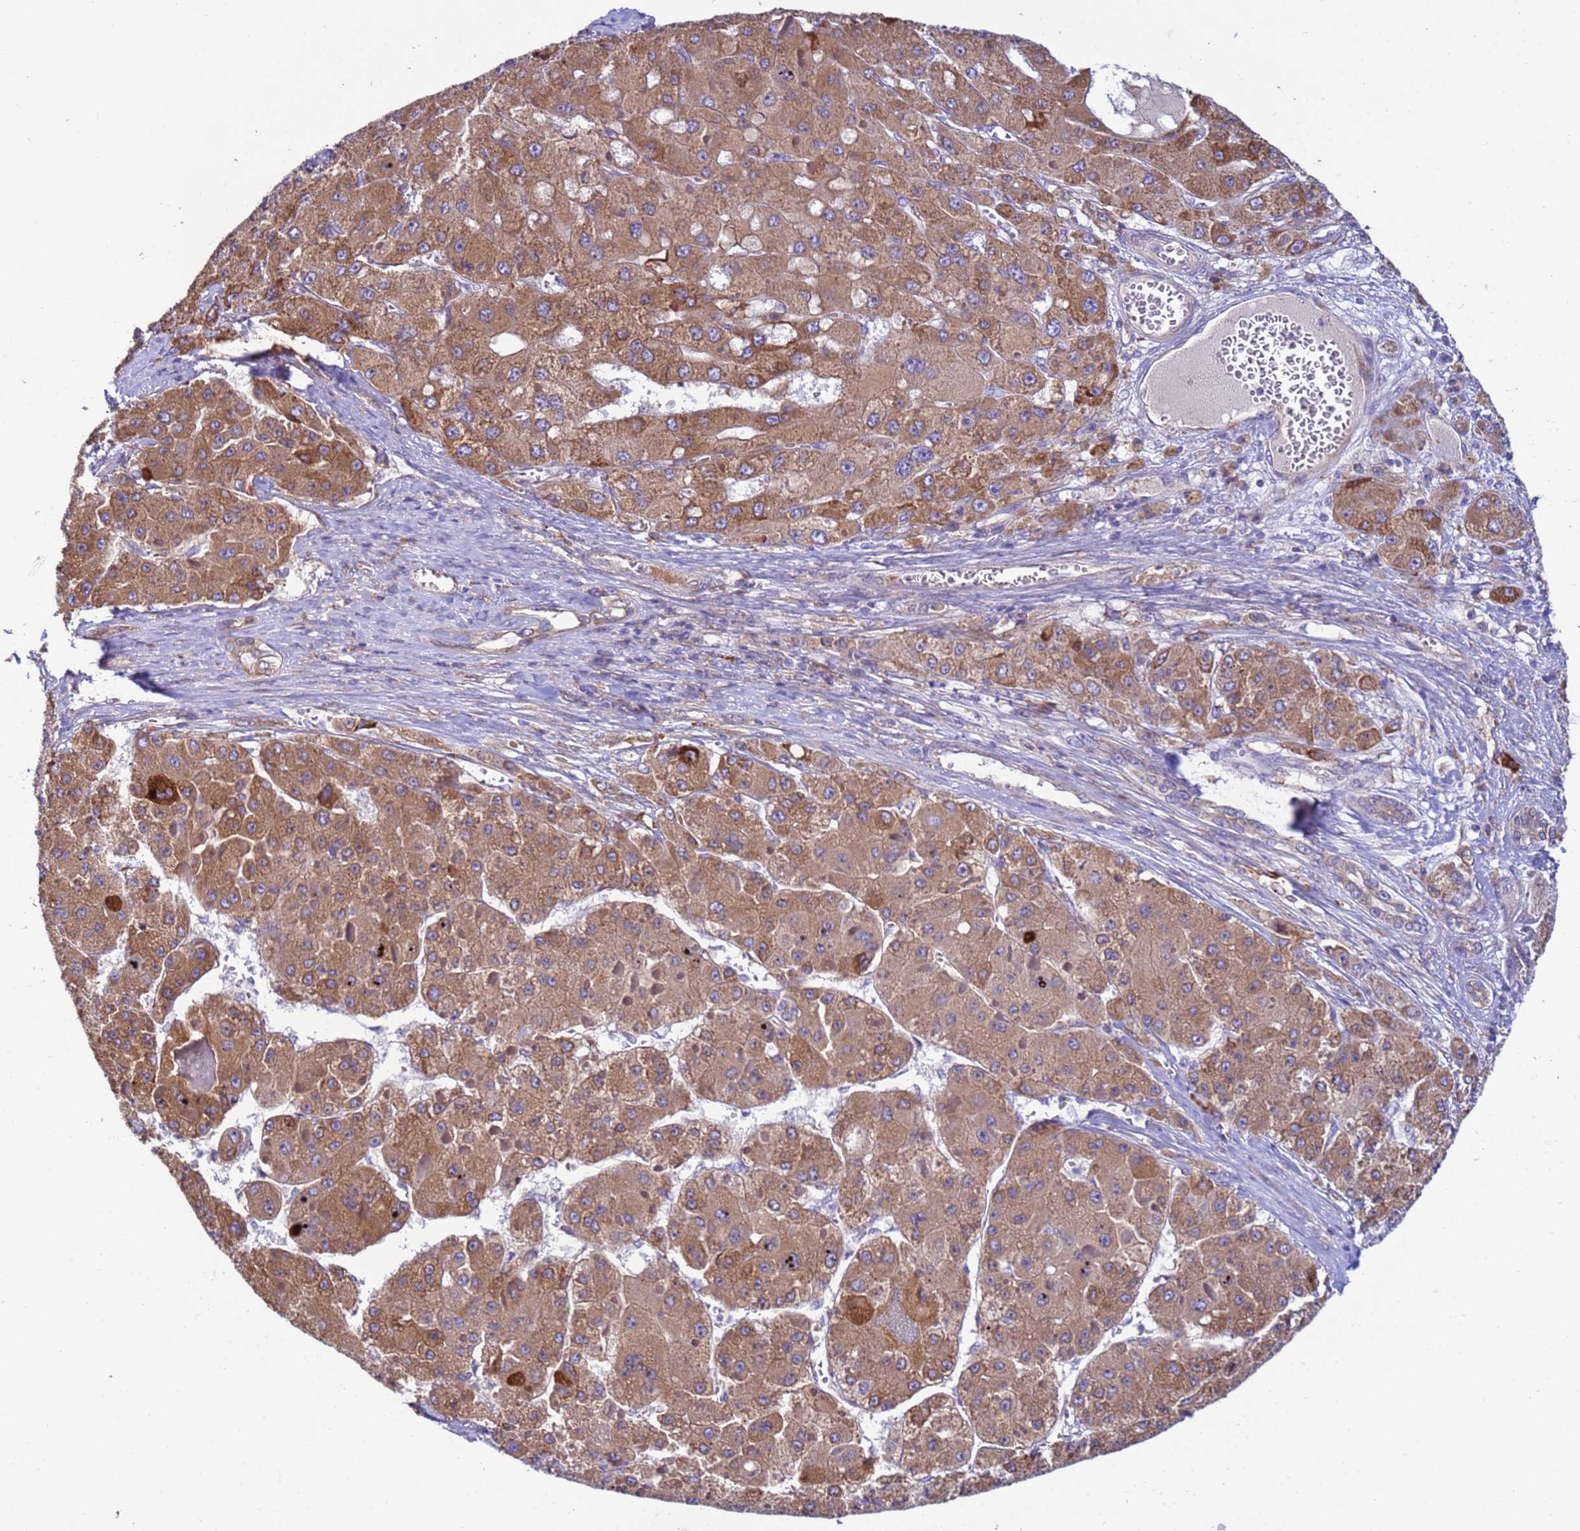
{"staining": {"intensity": "moderate", "quantity": ">75%", "location": "cytoplasmic/membranous"}, "tissue": "liver cancer", "cell_type": "Tumor cells", "image_type": "cancer", "snomed": [{"axis": "morphology", "description": "Carcinoma, Hepatocellular, NOS"}, {"axis": "topography", "description": "Liver"}], "caption": "Liver cancer (hepatocellular carcinoma) stained for a protein displays moderate cytoplasmic/membranous positivity in tumor cells. The staining is performed using DAB (3,3'-diaminobenzidine) brown chromogen to label protein expression. The nuclei are counter-stained blue using hematoxylin.", "gene": "THAP5", "patient": {"sex": "female", "age": 73}}